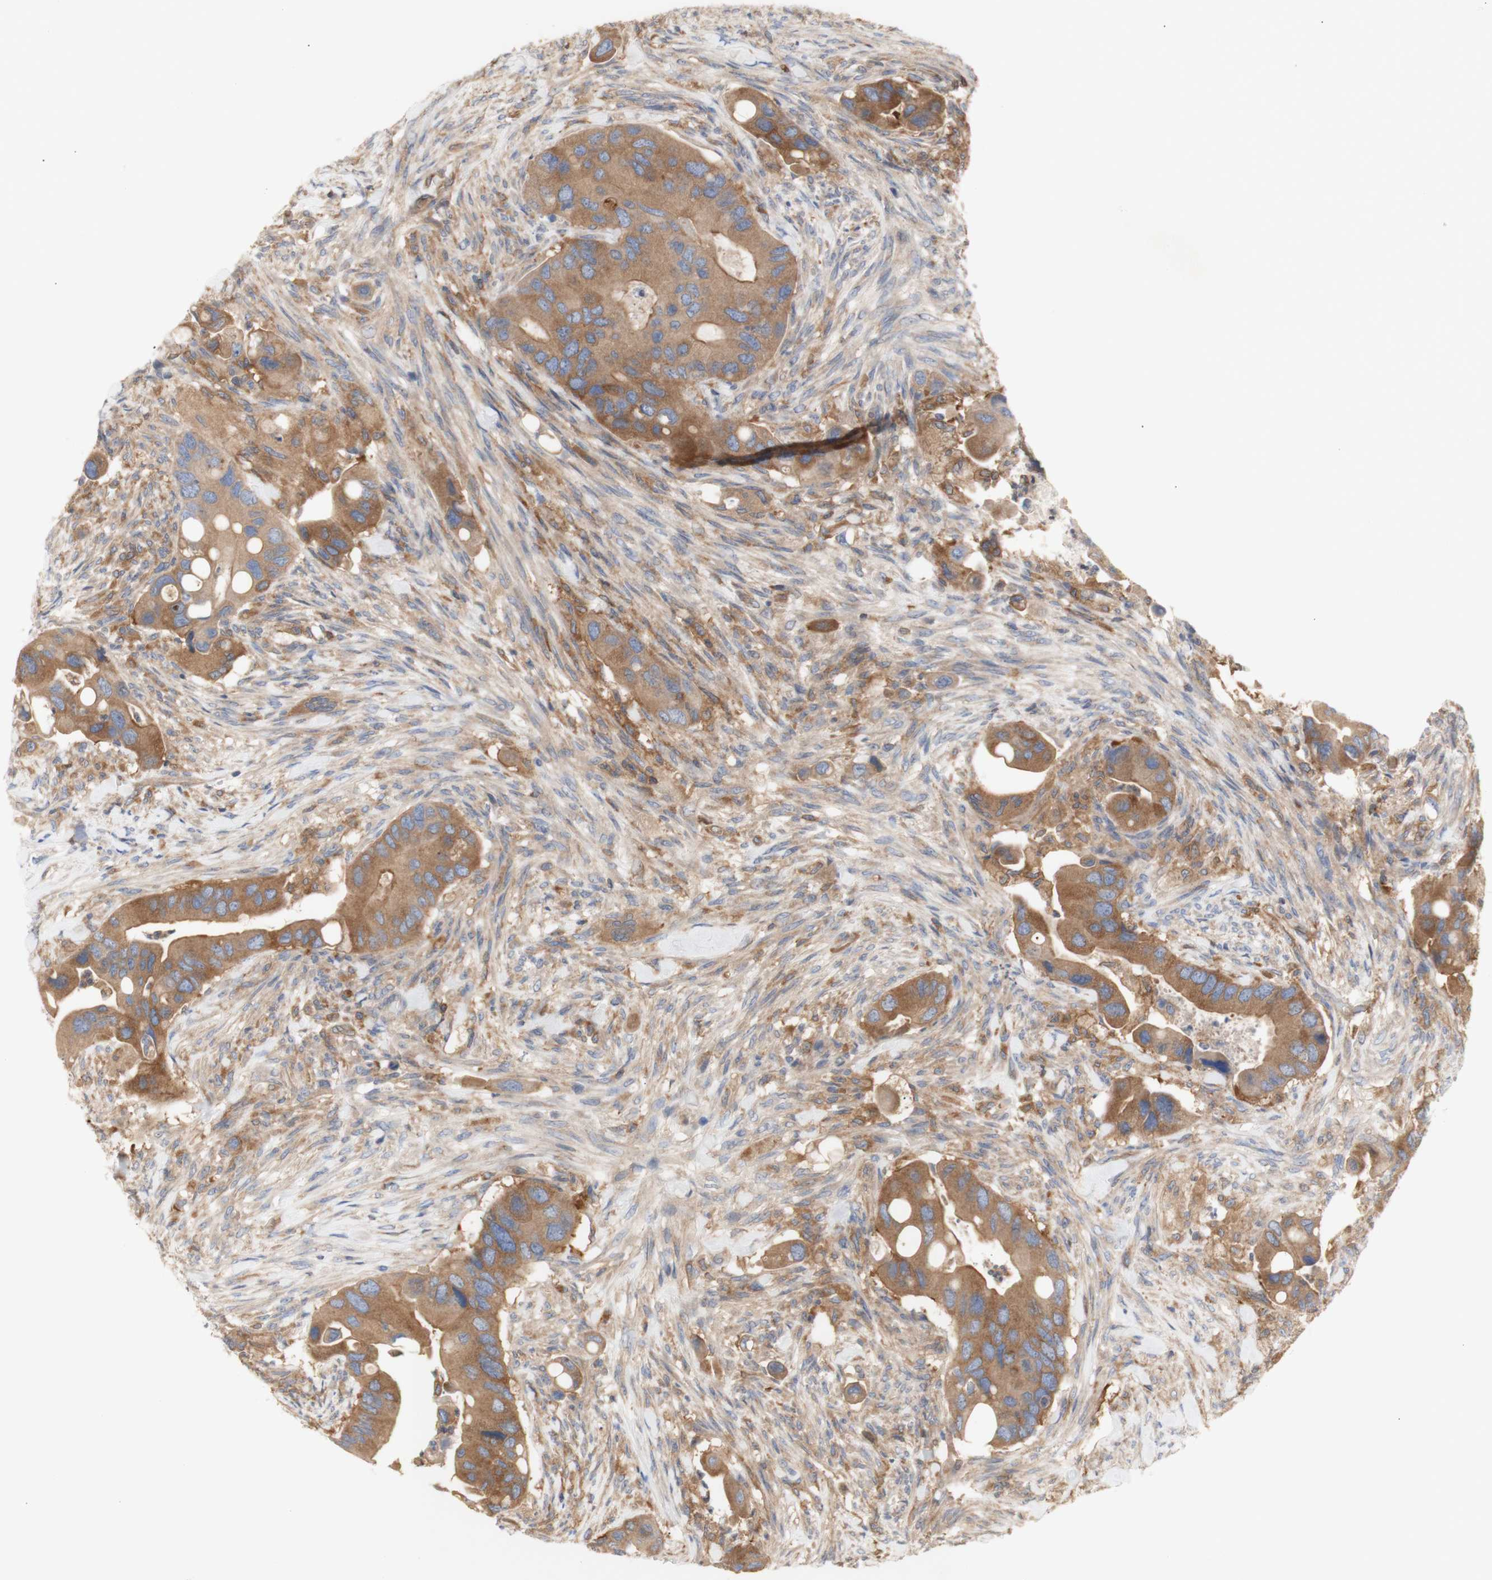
{"staining": {"intensity": "moderate", "quantity": ">75%", "location": "cytoplasmic/membranous"}, "tissue": "colorectal cancer", "cell_type": "Tumor cells", "image_type": "cancer", "snomed": [{"axis": "morphology", "description": "Adenocarcinoma, NOS"}, {"axis": "topography", "description": "Rectum"}], "caption": "High-magnification brightfield microscopy of colorectal cancer (adenocarcinoma) stained with DAB (brown) and counterstained with hematoxylin (blue). tumor cells exhibit moderate cytoplasmic/membranous expression is identified in about>75% of cells.", "gene": "IKBKG", "patient": {"sex": "female", "age": 57}}